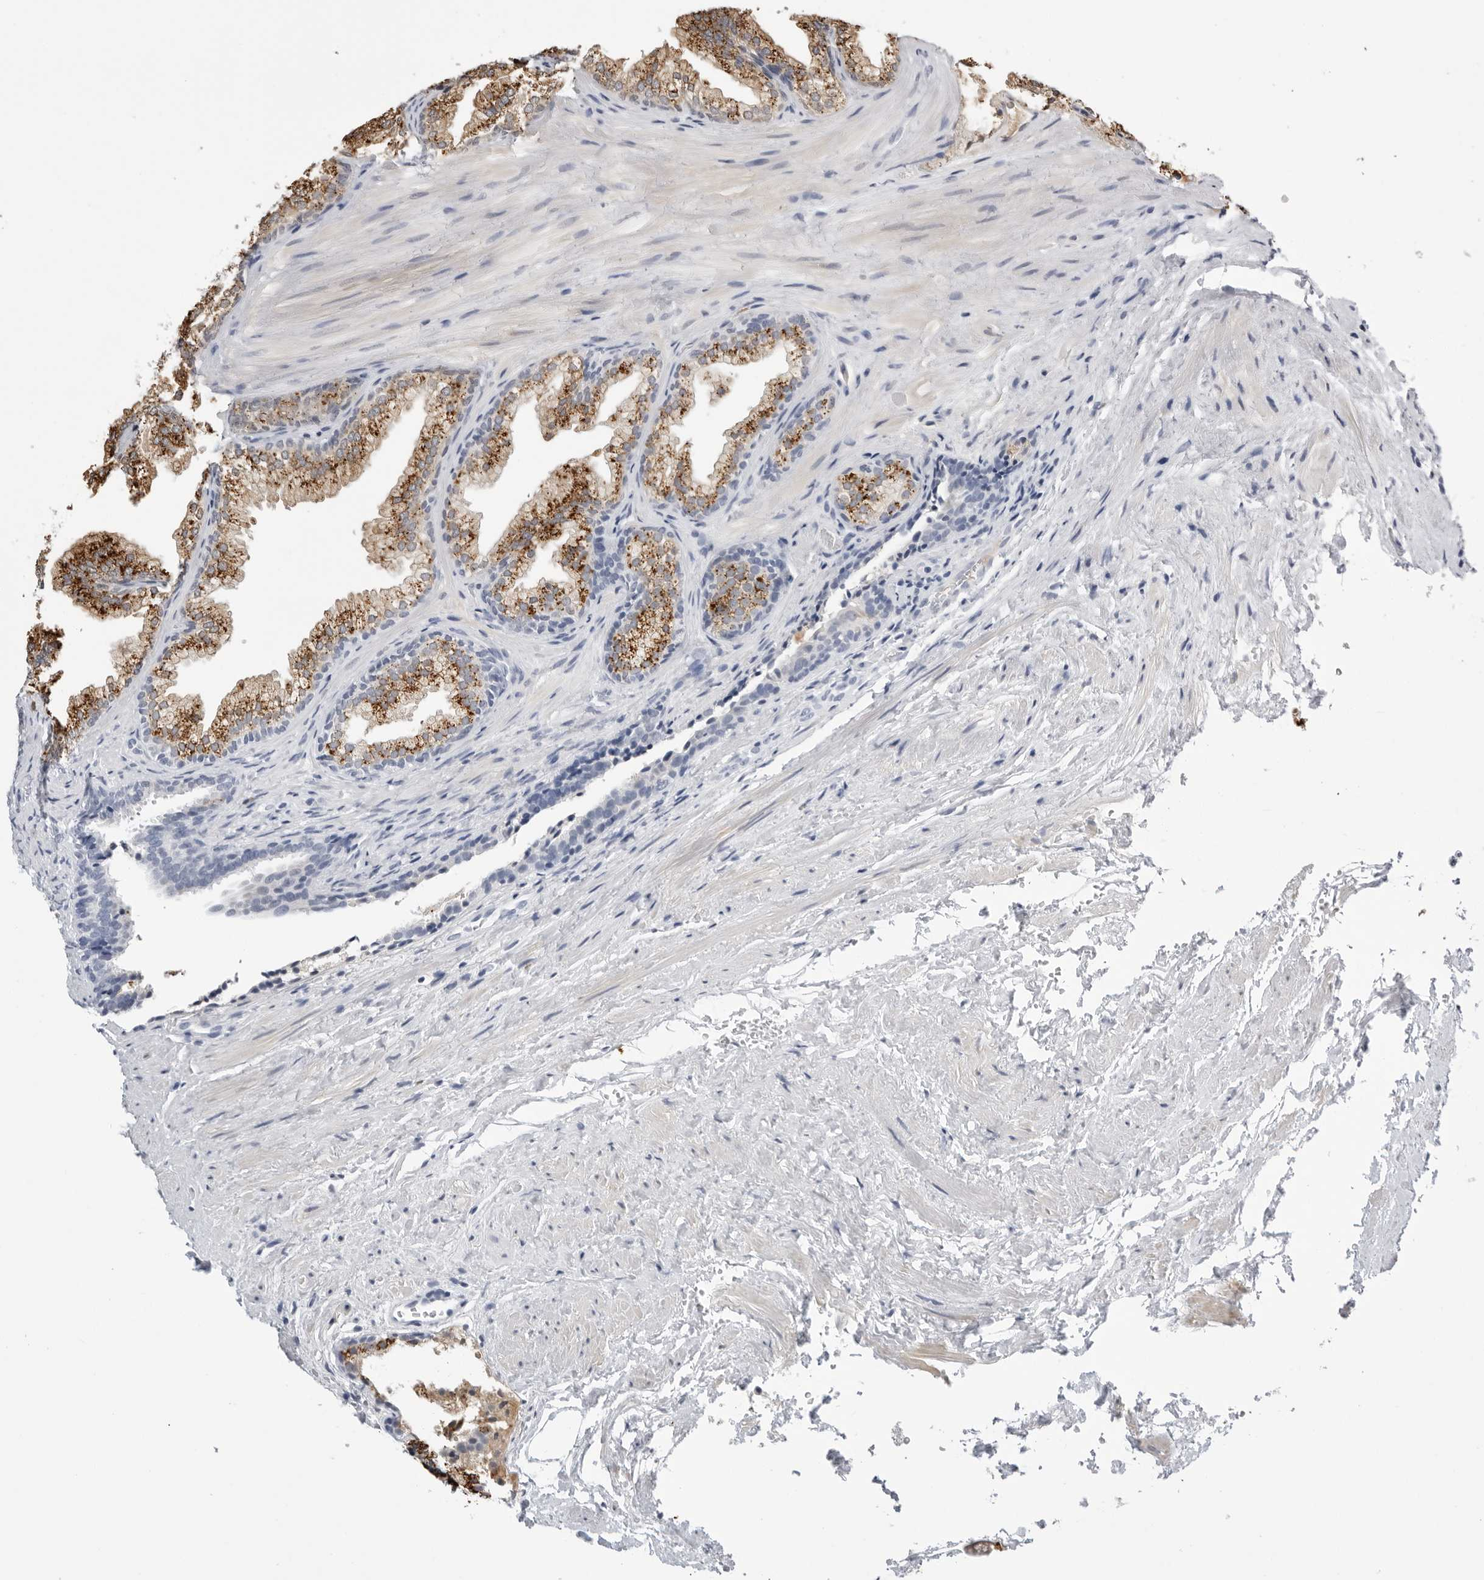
{"staining": {"intensity": "moderate", "quantity": ">75%", "location": "cytoplasmic/membranous"}, "tissue": "prostate", "cell_type": "Glandular cells", "image_type": "normal", "snomed": [{"axis": "morphology", "description": "Normal tissue, NOS"}, {"axis": "topography", "description": "Prostate"}], "caption": "Immunohistochemistry histopathology image of normal prostate: human prostate stained using IHC demonstrates medium levels of moderate protein expression localized specifically in the cytoplasmic/membranous of glandular cells, appearing as a cytoplasmic/membranous brown color.", "gene": "ZNF502", "patient": {"sex": "male", "age": 76}}